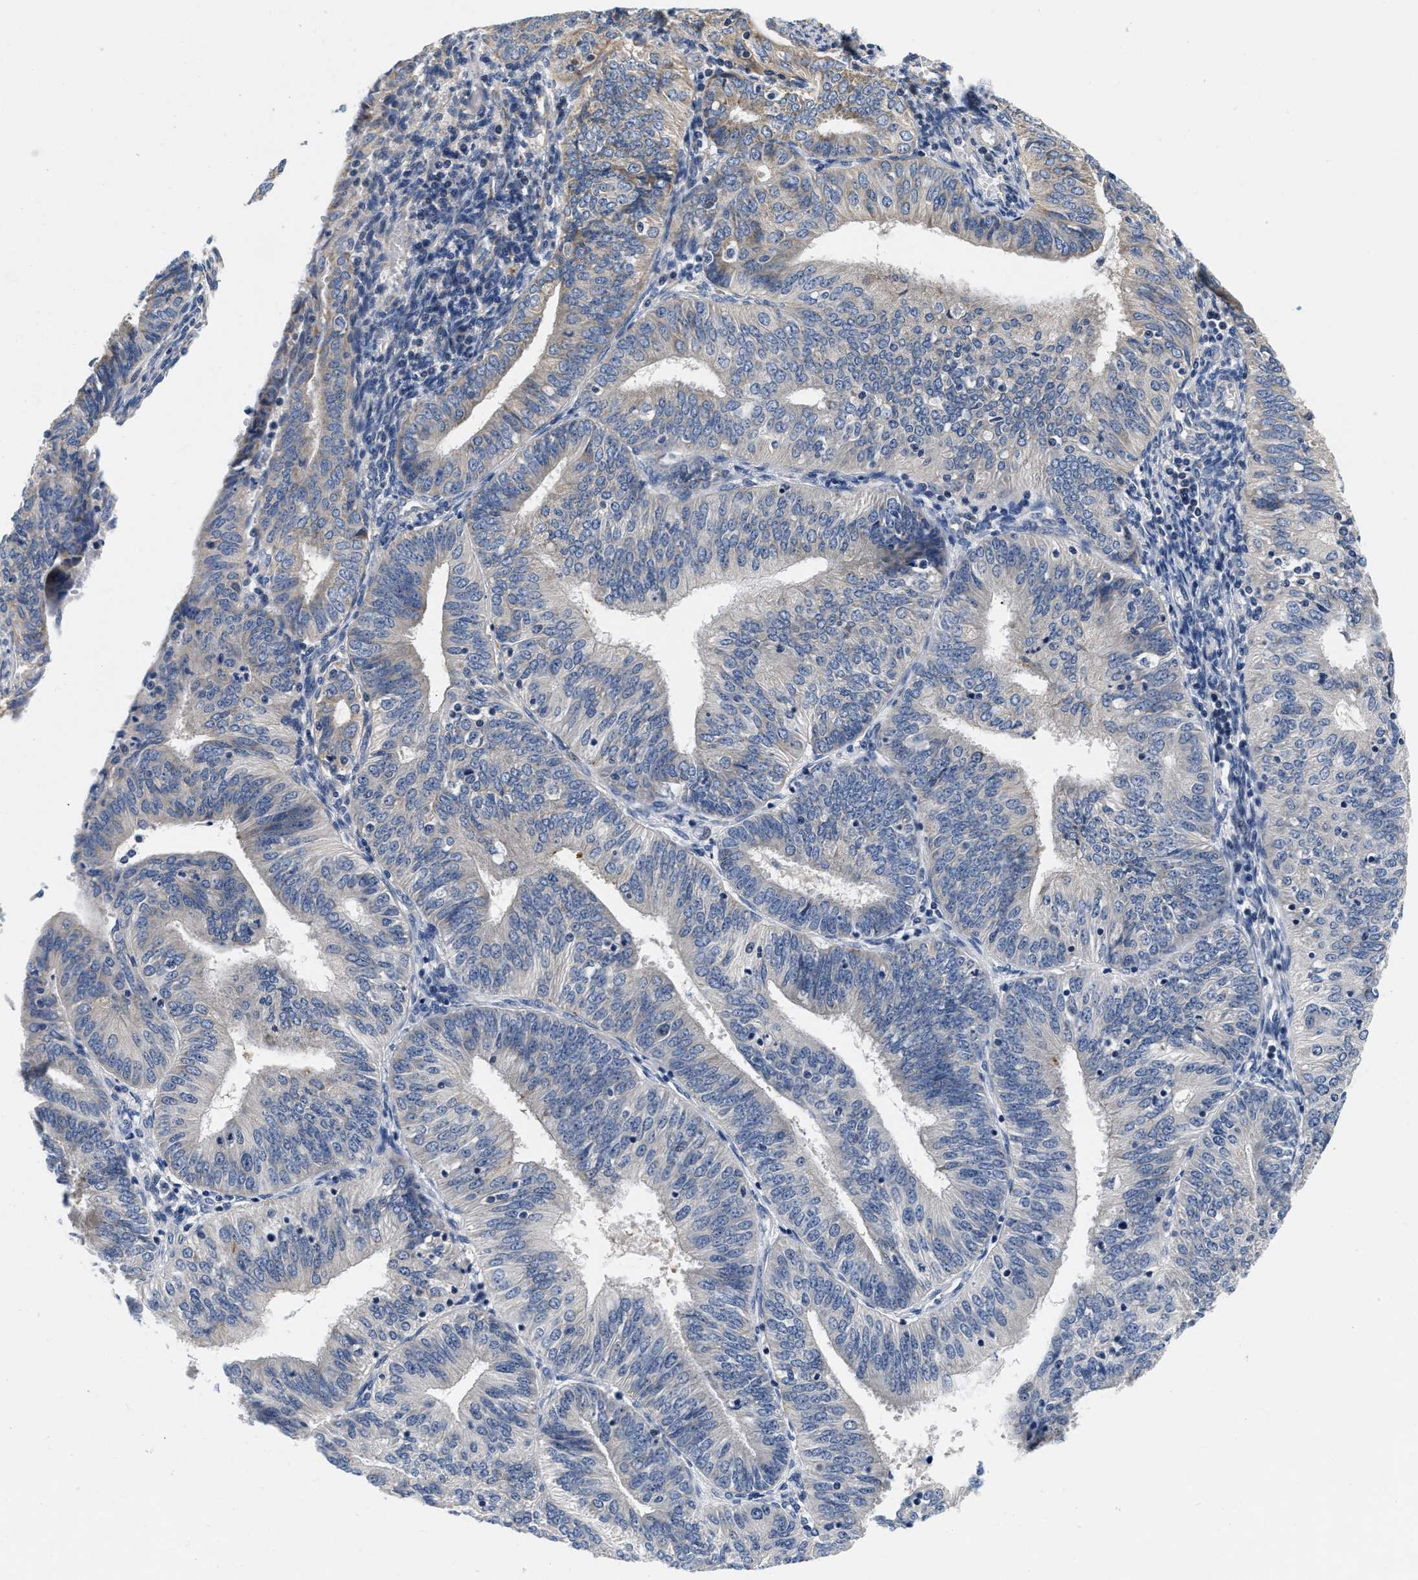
{"staining": {"intensity": "moderate", "quantity": "<25%", "location": "cytoplasmic/membranous"}, "tissue": "endometrial cancer", "cell_type": "Tumor cells", "image_type": "cancer", "snomed": [{"axis": "morphology", "description": "Adenocarcinoma, NOS"}, {"axis": "topography", "description": "Endometrium"}], "caption": "Protein analysis of endometrial adenocarcinoma tissue reveals moderate cytoplasmic/membranous expression in about <25% of tumor cells. (IHC, brightfield microscopy, high magnification).", "gene": "PDP1", "patient": {"sex": "female", "age": 58}}